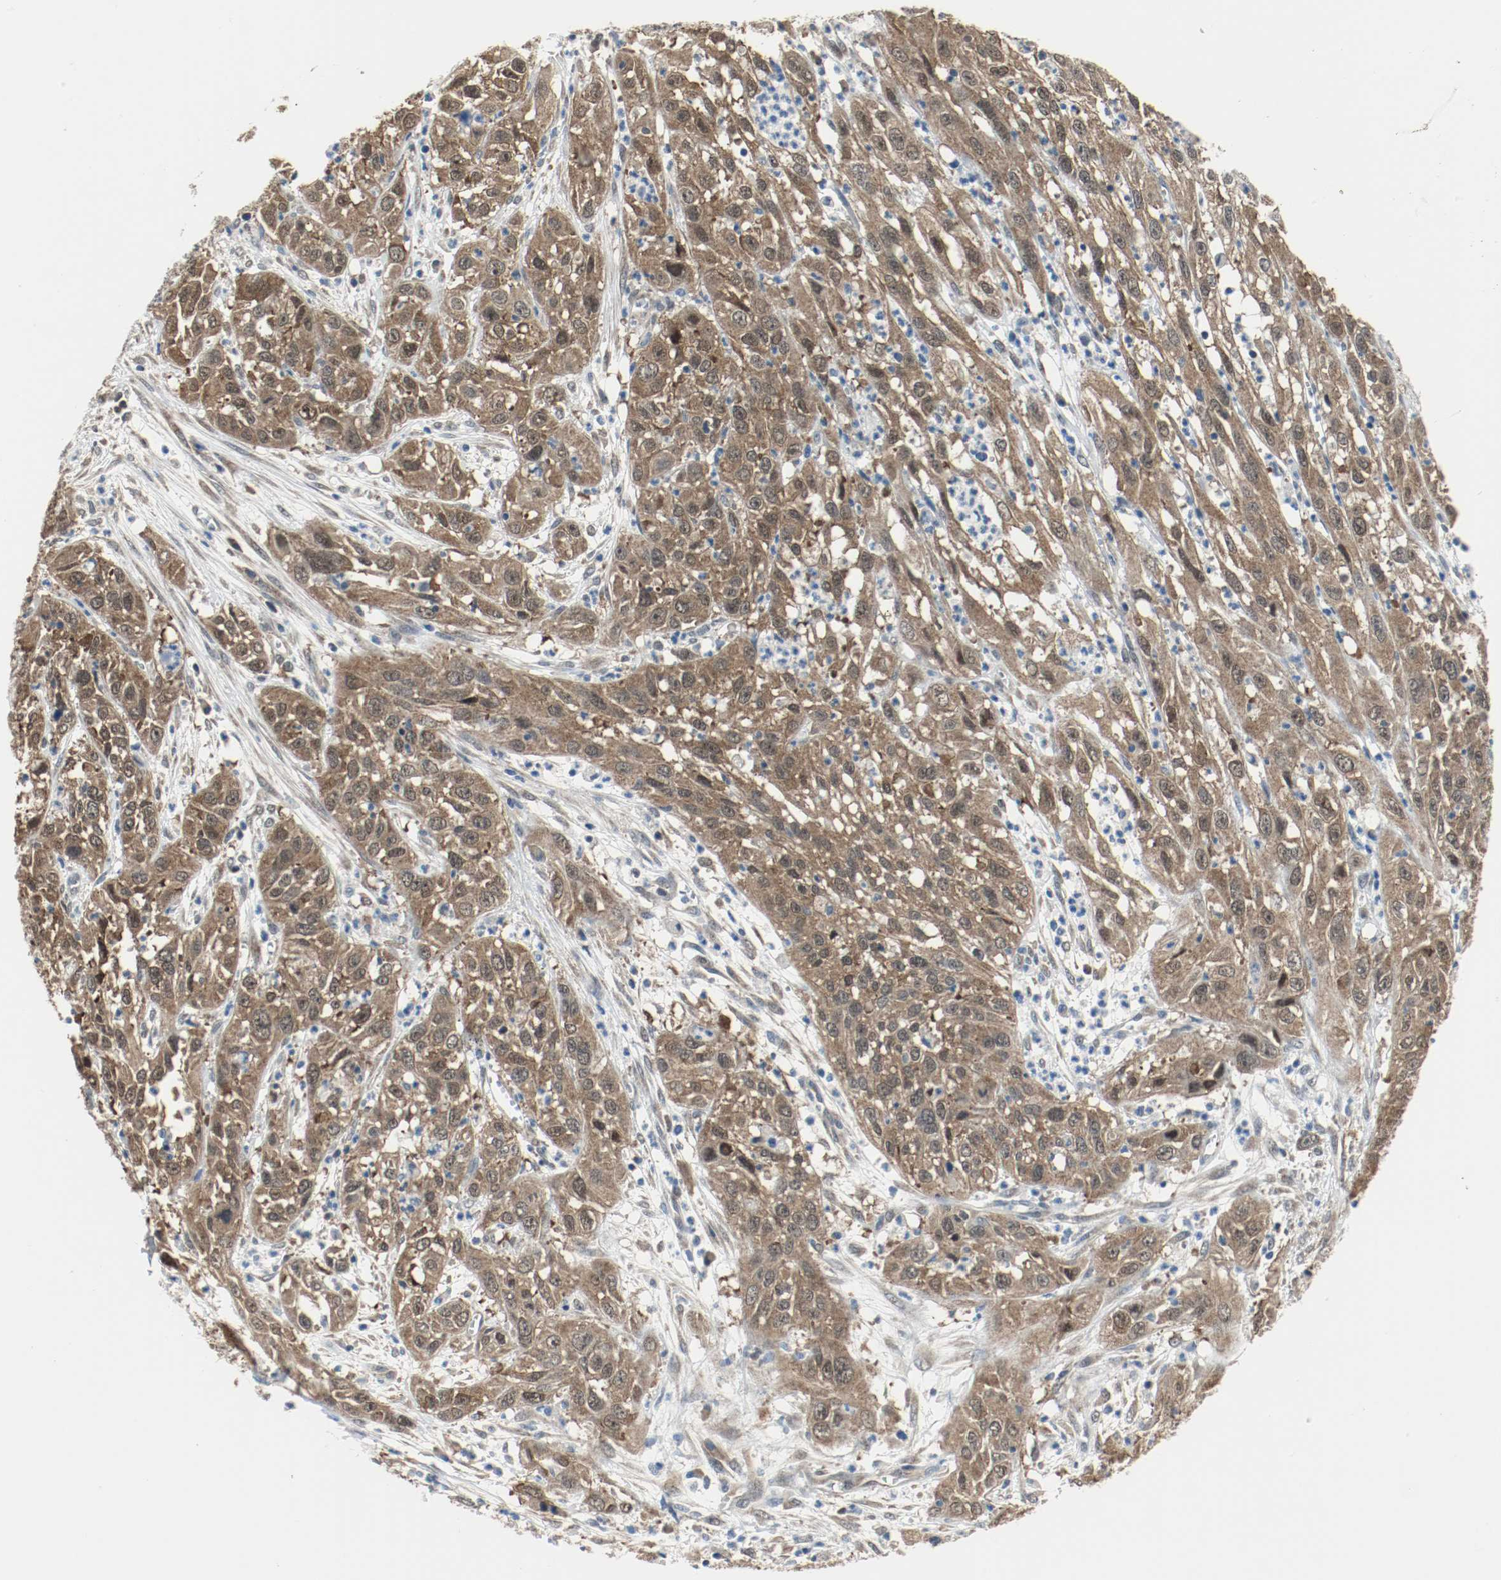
{"staining": {"intensity": "strong", "quantity": ">75%", "location": "cytoplasmic/membranous,nuclear"}, "tissue": "cervical cancer", "cell_type": "Tumor cells", "image_type": "cancer", "snomed": [{"axis": "morphology", "description": "Squamous cell carcinoma, NOS"}, {"axis": "topography", "description": "Cervix"}], "caption": "Brown immunohistochemical staining in human cervical cancer exhibits strong cytoplasmic/membranous and nuclear staining in about >75% of tumor cells. (Brightfield microscopy of DAB IHC at high magnification).", "gene": "PPME1", "patient": {"sex": "female", "age": 32}}